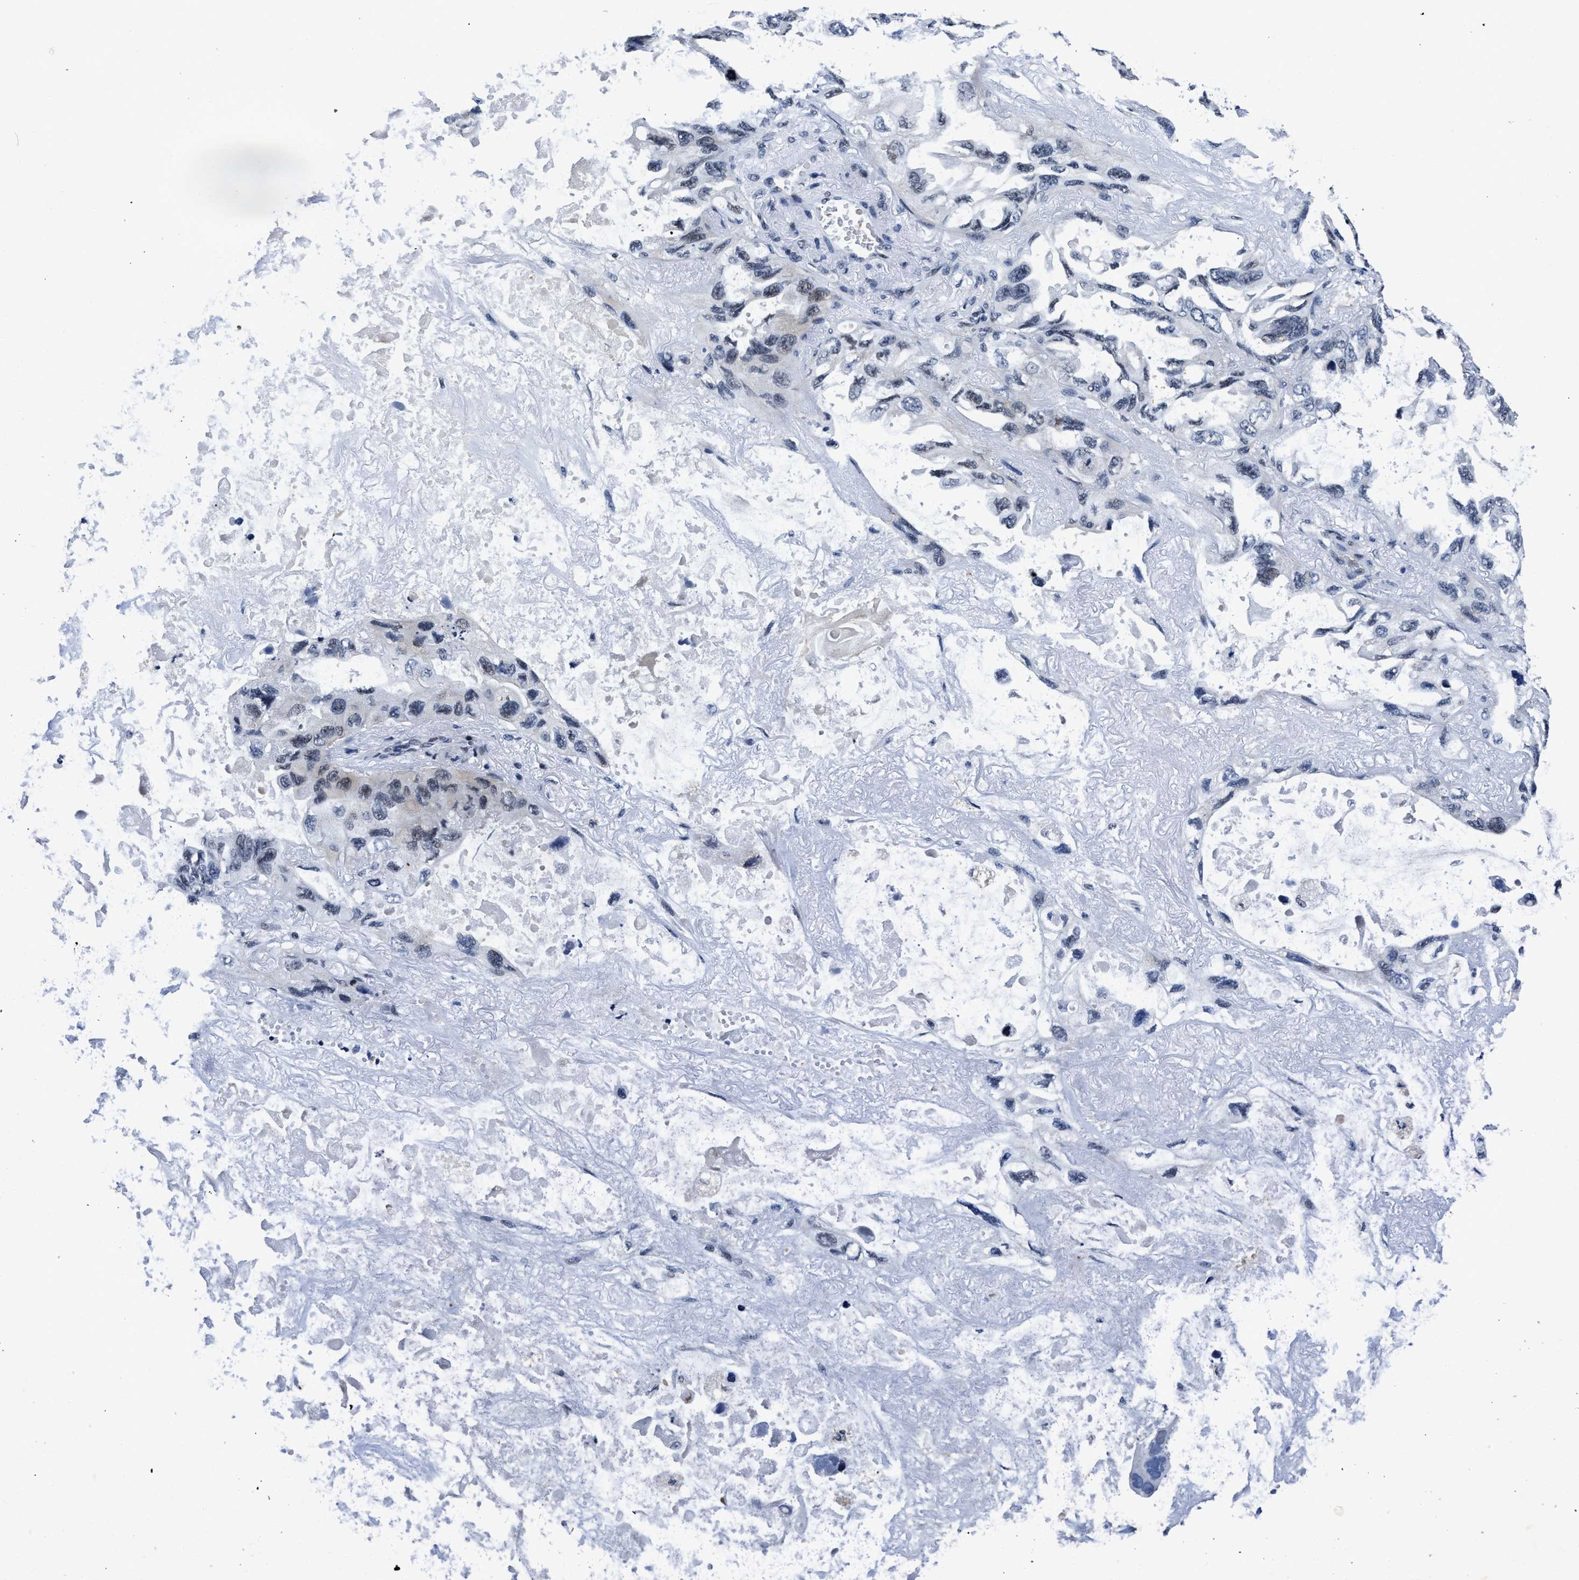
{"staining": {"intensity": "negative", "quantity": "none", "location": "none"}, "tissue": "lung cancer", "cell_type": "Tumor cells", "image_type": "cancer", "snomed": [{"axis": "morphology", "description": "Squamous cell carcinoma, NOS"}, {"axis": "topography", "description": "Lung"}], "caption": "Immunohistochemical staining of lung squamous cell carcinoma exhibits no significant positivity in tumor cells.", "gene": "ZNF233", "patient": {"sex": "female", "age": 73}}